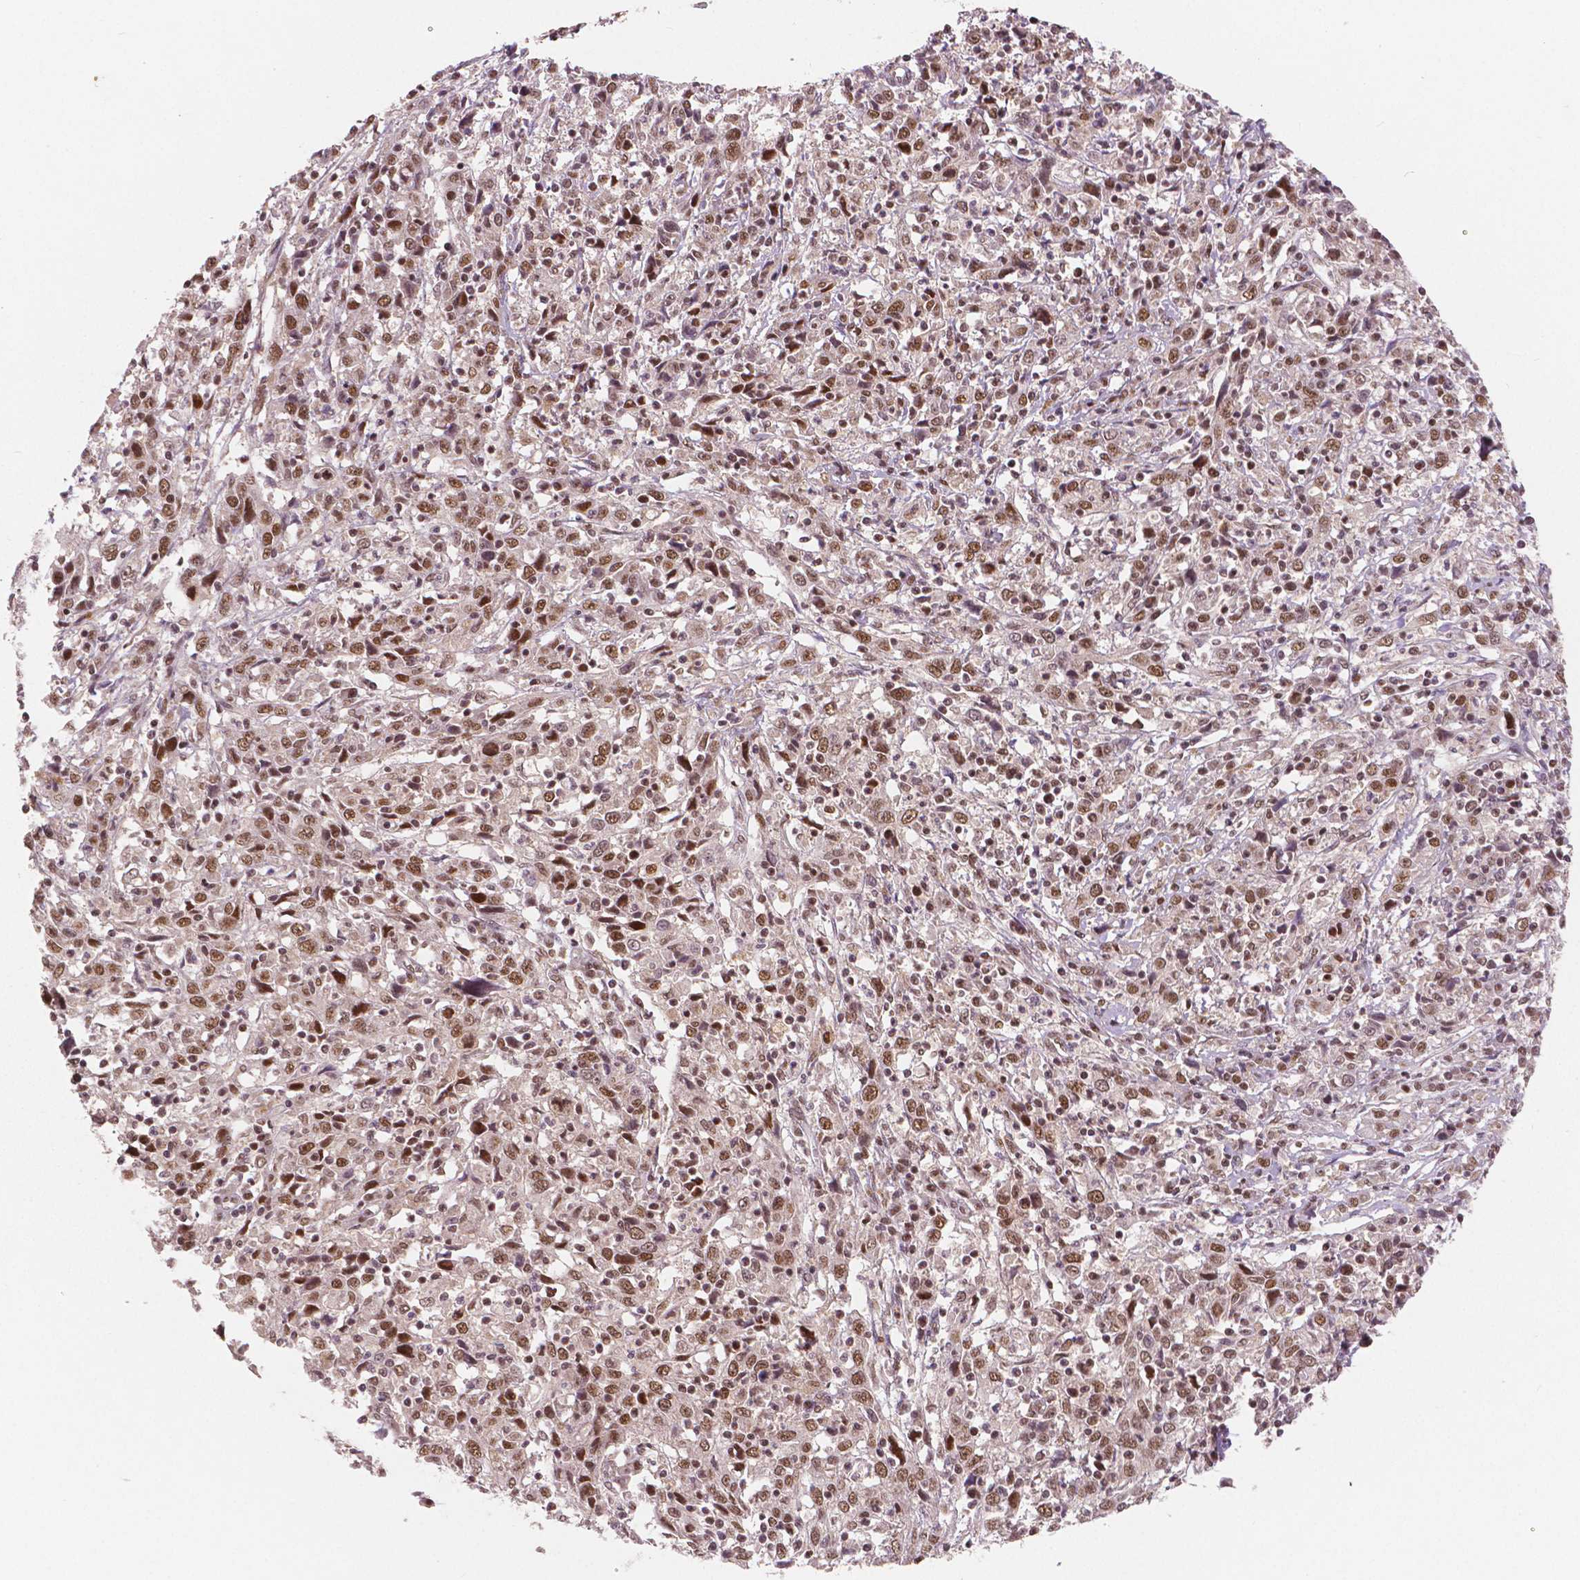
{"staining": {"intensity": "moderate", "quantity": ">75%", "location": "nuclear"}, "tissue": "cervical cancer", "cell_type": "Tumor cells", "image_type": "cancer", "snomed": [{"axis": "morphology", "description": "Squamous cell carcinoma, NOS"}, {"axis": "topography", "description": "Cervix"}], "caption": "IHC (DAB (3,3'-diaminobenzidine)) staining of cervical cancer shows moderate nuclear protein positivity in about >75% of tumor cells.", "gene": "NSD2", "patient": {"sex": "female", "age": 46}}